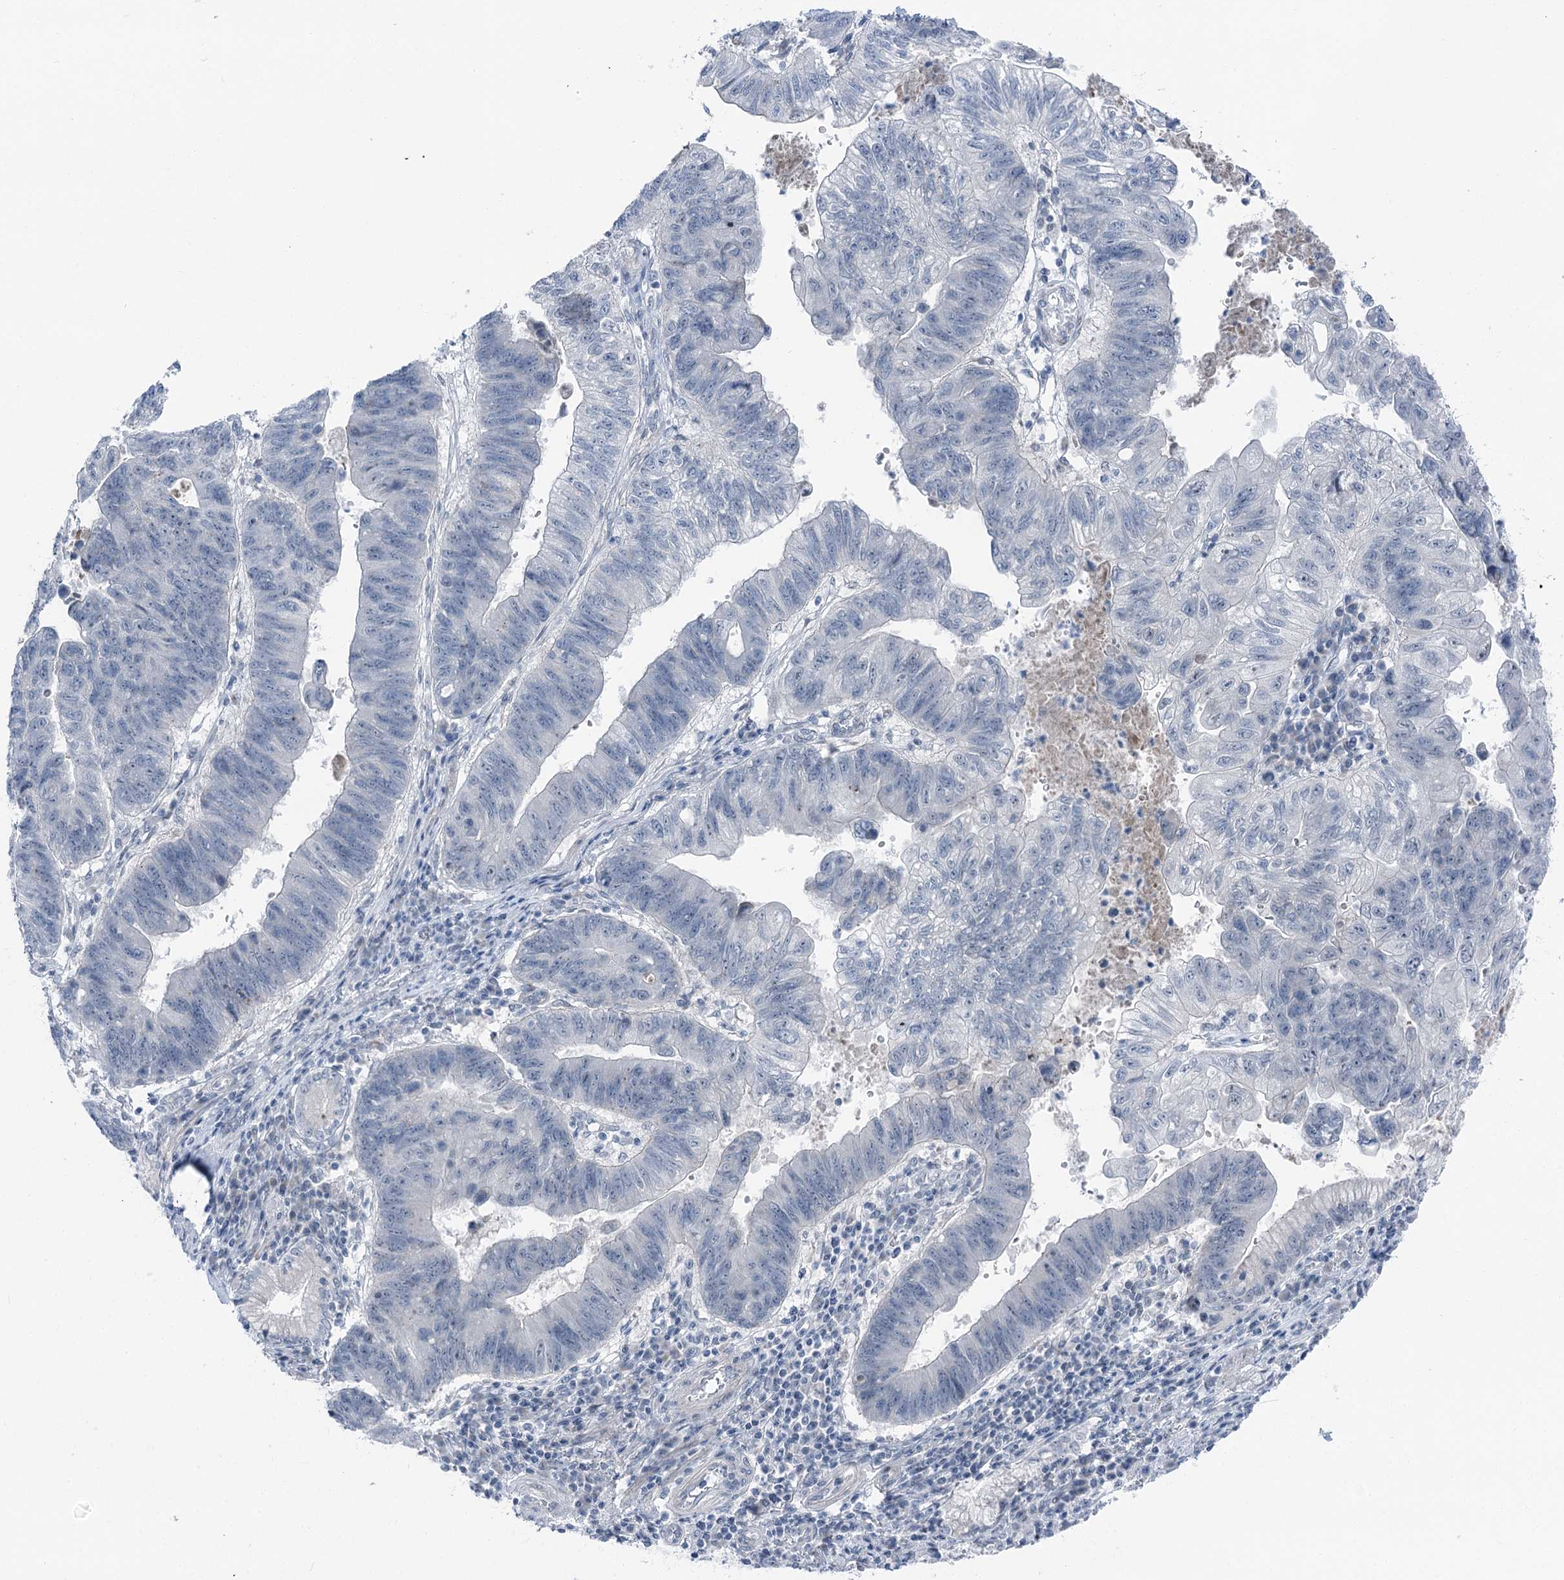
{"staining": {"intensity": "negative", "quantity": "none", "location": "none"}, "tissue": "stomach cancer", "cell_type": "Tumor cells", "image_type": "cancer", "snomed": [{"axis": "morphology", "description": "Adenocarcinoma, NOS"}, {"axis": "topography", "description": "Stomach"}], "caption": "There is no significant expression in tumor cells of stomach cancer.", "gene": "STEEP1", "patient": {"sex": "male", "age": 59}}